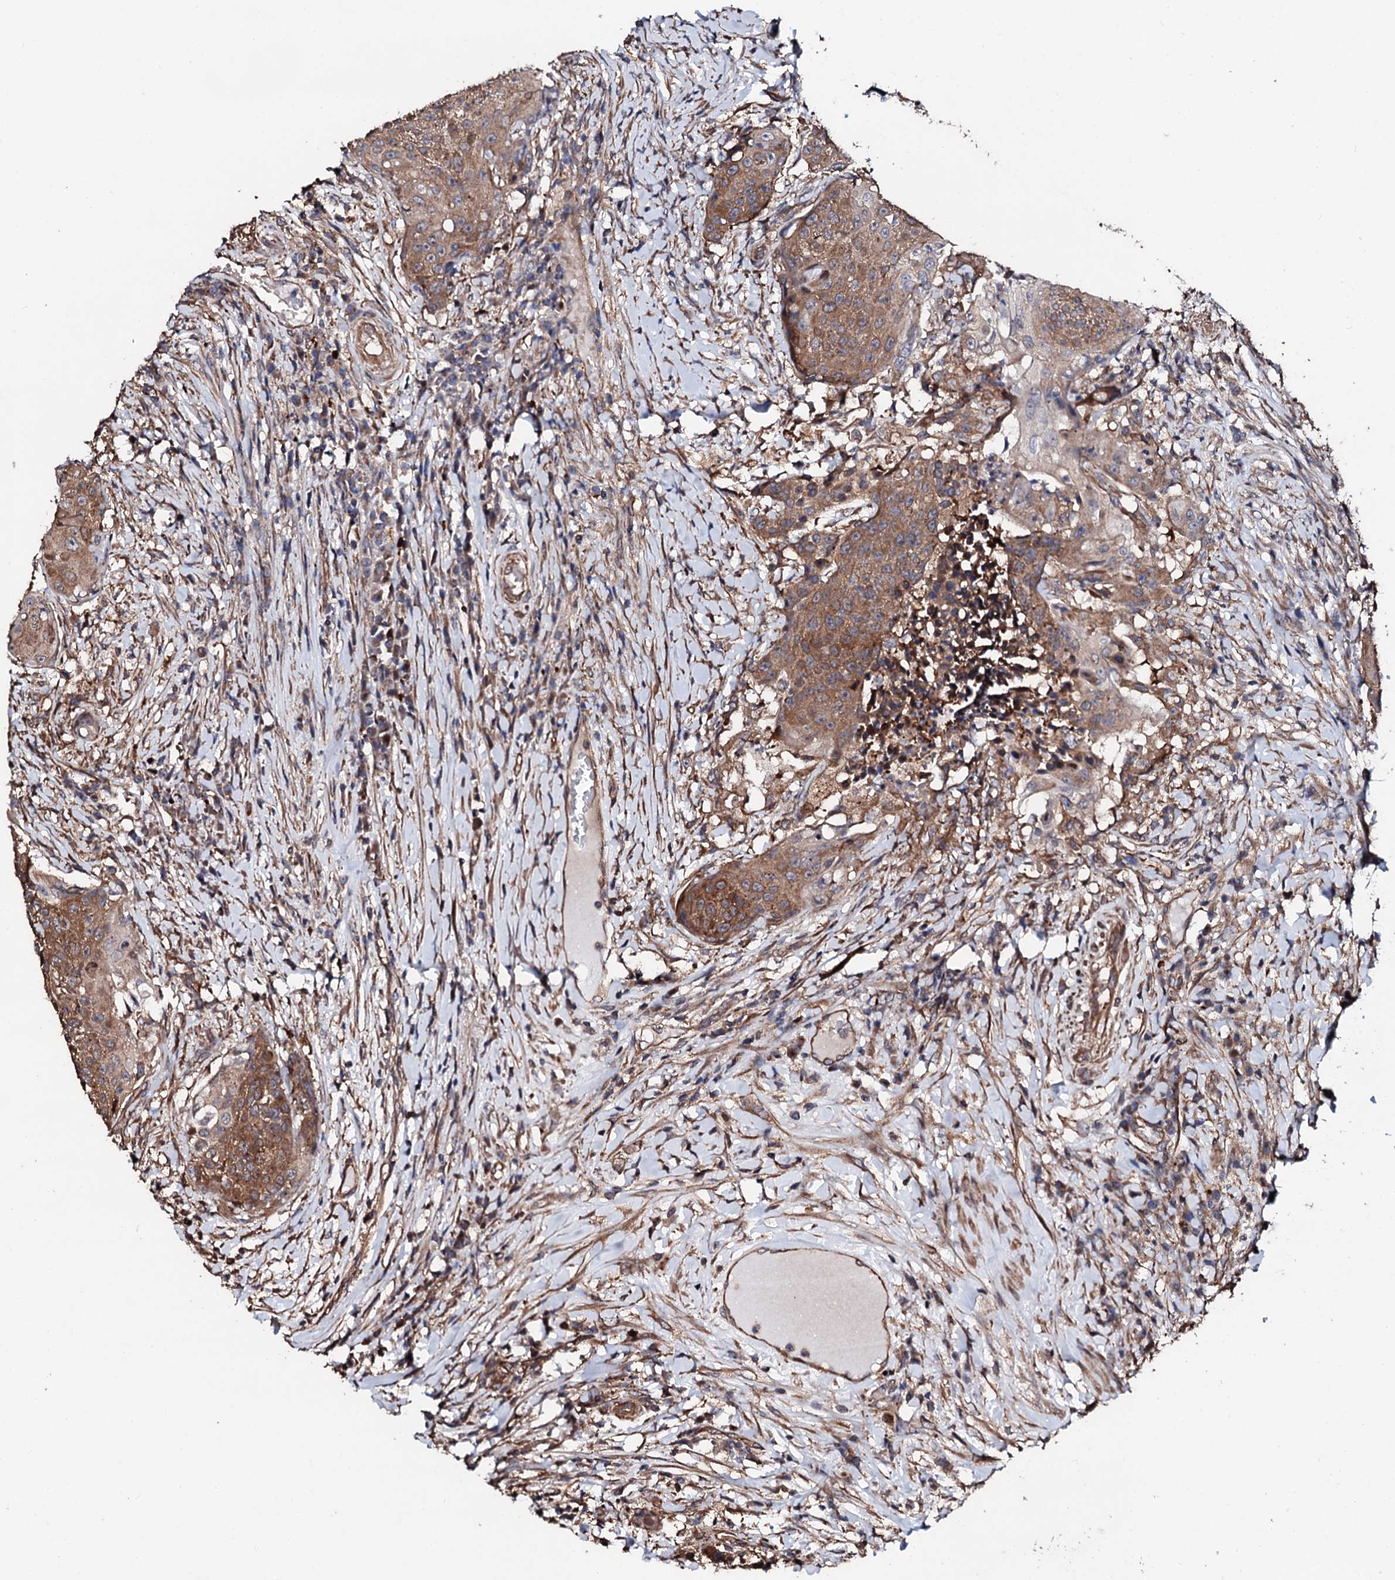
{"staining": {"intensity": "moderate", "quantity": ">75%", "location": "cytoplasmic/membranous"}, "tissue": "urothelial cancer", "cell_type": "Tumor cells", "image_type": "cancer", "snomed": [{"axis": "morphology", "description": "Urothelial carcinoma, High grade"}, {"axis": "topography", "description": "Urinary bladder"}], "caption": "Tumor cells display moderate cytoplasmic/membranous positivity in approximately >75% of cells in urothelial carcinoma (high-grade).", "gene": "CKAP5", "patient": {"sex": "female", "age": 63}}